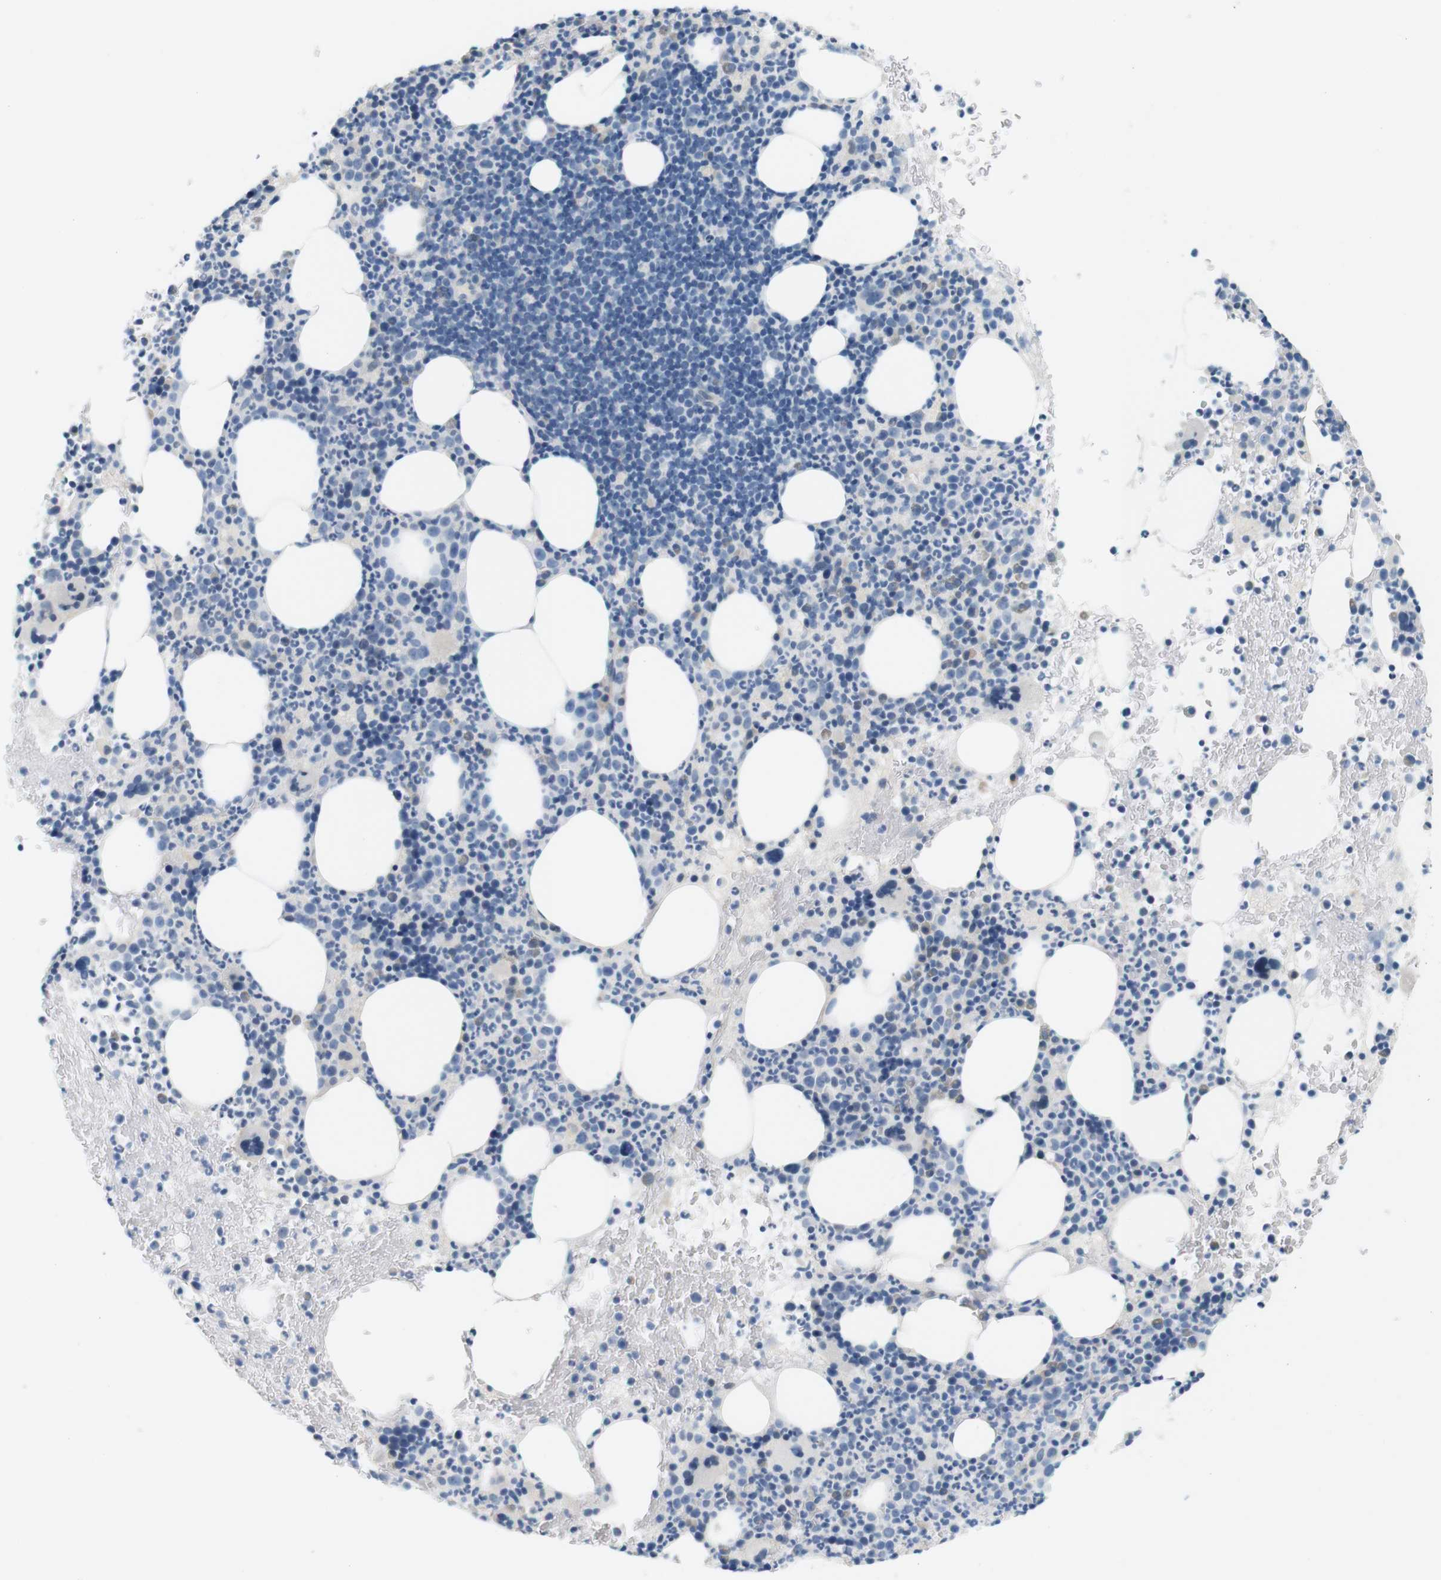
{"staining": {"intensity": "negative", "quantity": "none", "location": "none"}, "tissue": "bone marrow", "cell_type": "Hematopoietic cells", "image_type": "normal", "snomed": [{"axis": "morphology", "description": "Normal tissue, NOS"}, {"axis": "morphology", "description": "Inflammation, NOS"}, {"axis": "topography", "description": "Bone marrow"}], "caption": "The micrograph reveals no staining of hematopoietic cells in normal bone marrow.", "gene": "HRH2", "patient": {"sex": "male", "age": 73}}